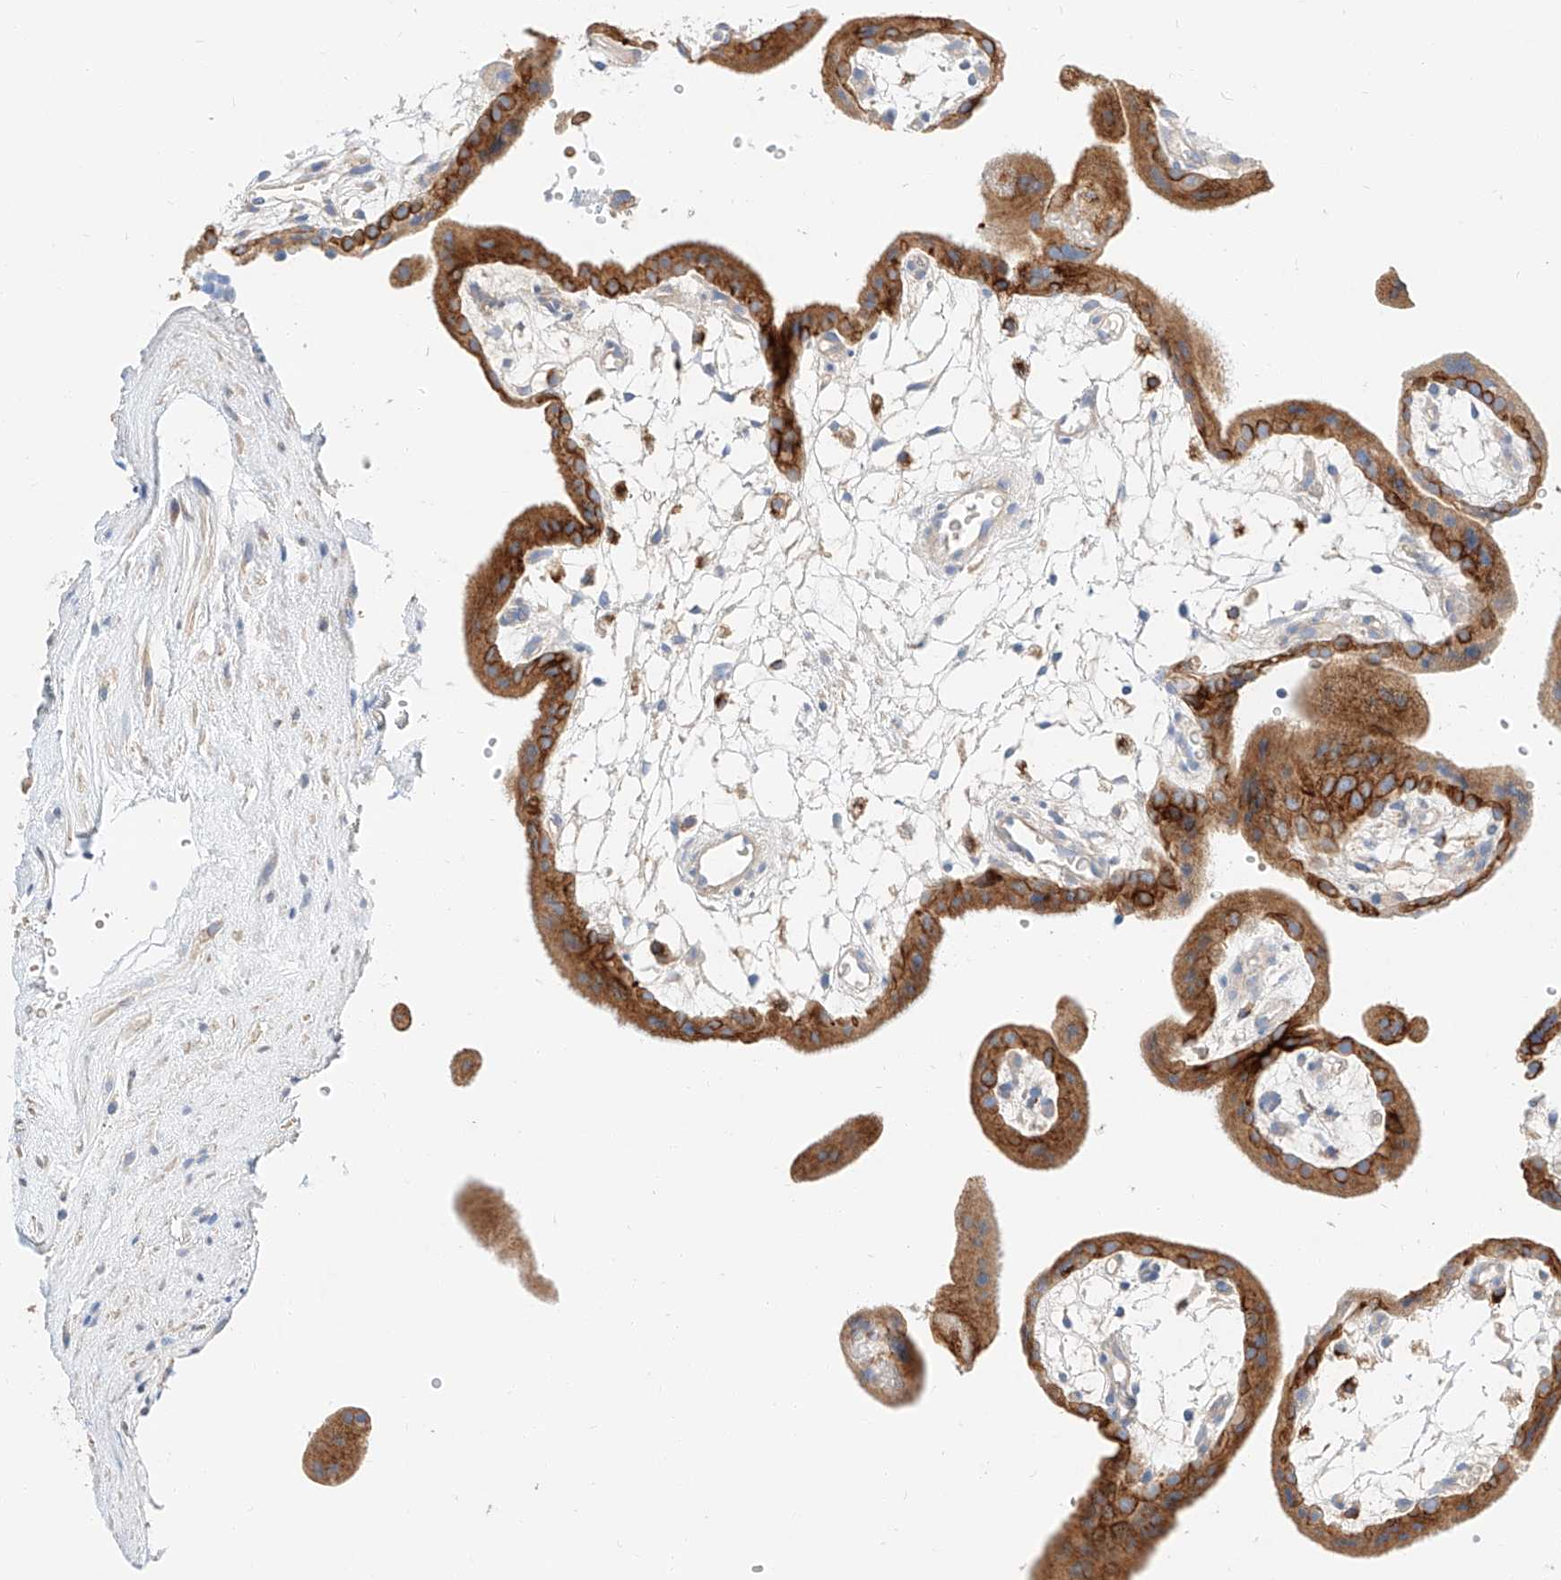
{"staining": {"intensity": "negative", "quantity": "none", "location": "none"}, "tissue": "placenta", "cell_type": "Decidual cells", "image_type": "normal", "snomed": [{"axis": "morphology", "description": "Normal tissue, NOS"}, {"axis": "topography", "description": "Placenta"}], "caption": "Decidual cells show no significant protein expression in normal placenta.", "gene": "MAP7", "patient": {"sex": "female", "age": 18}}